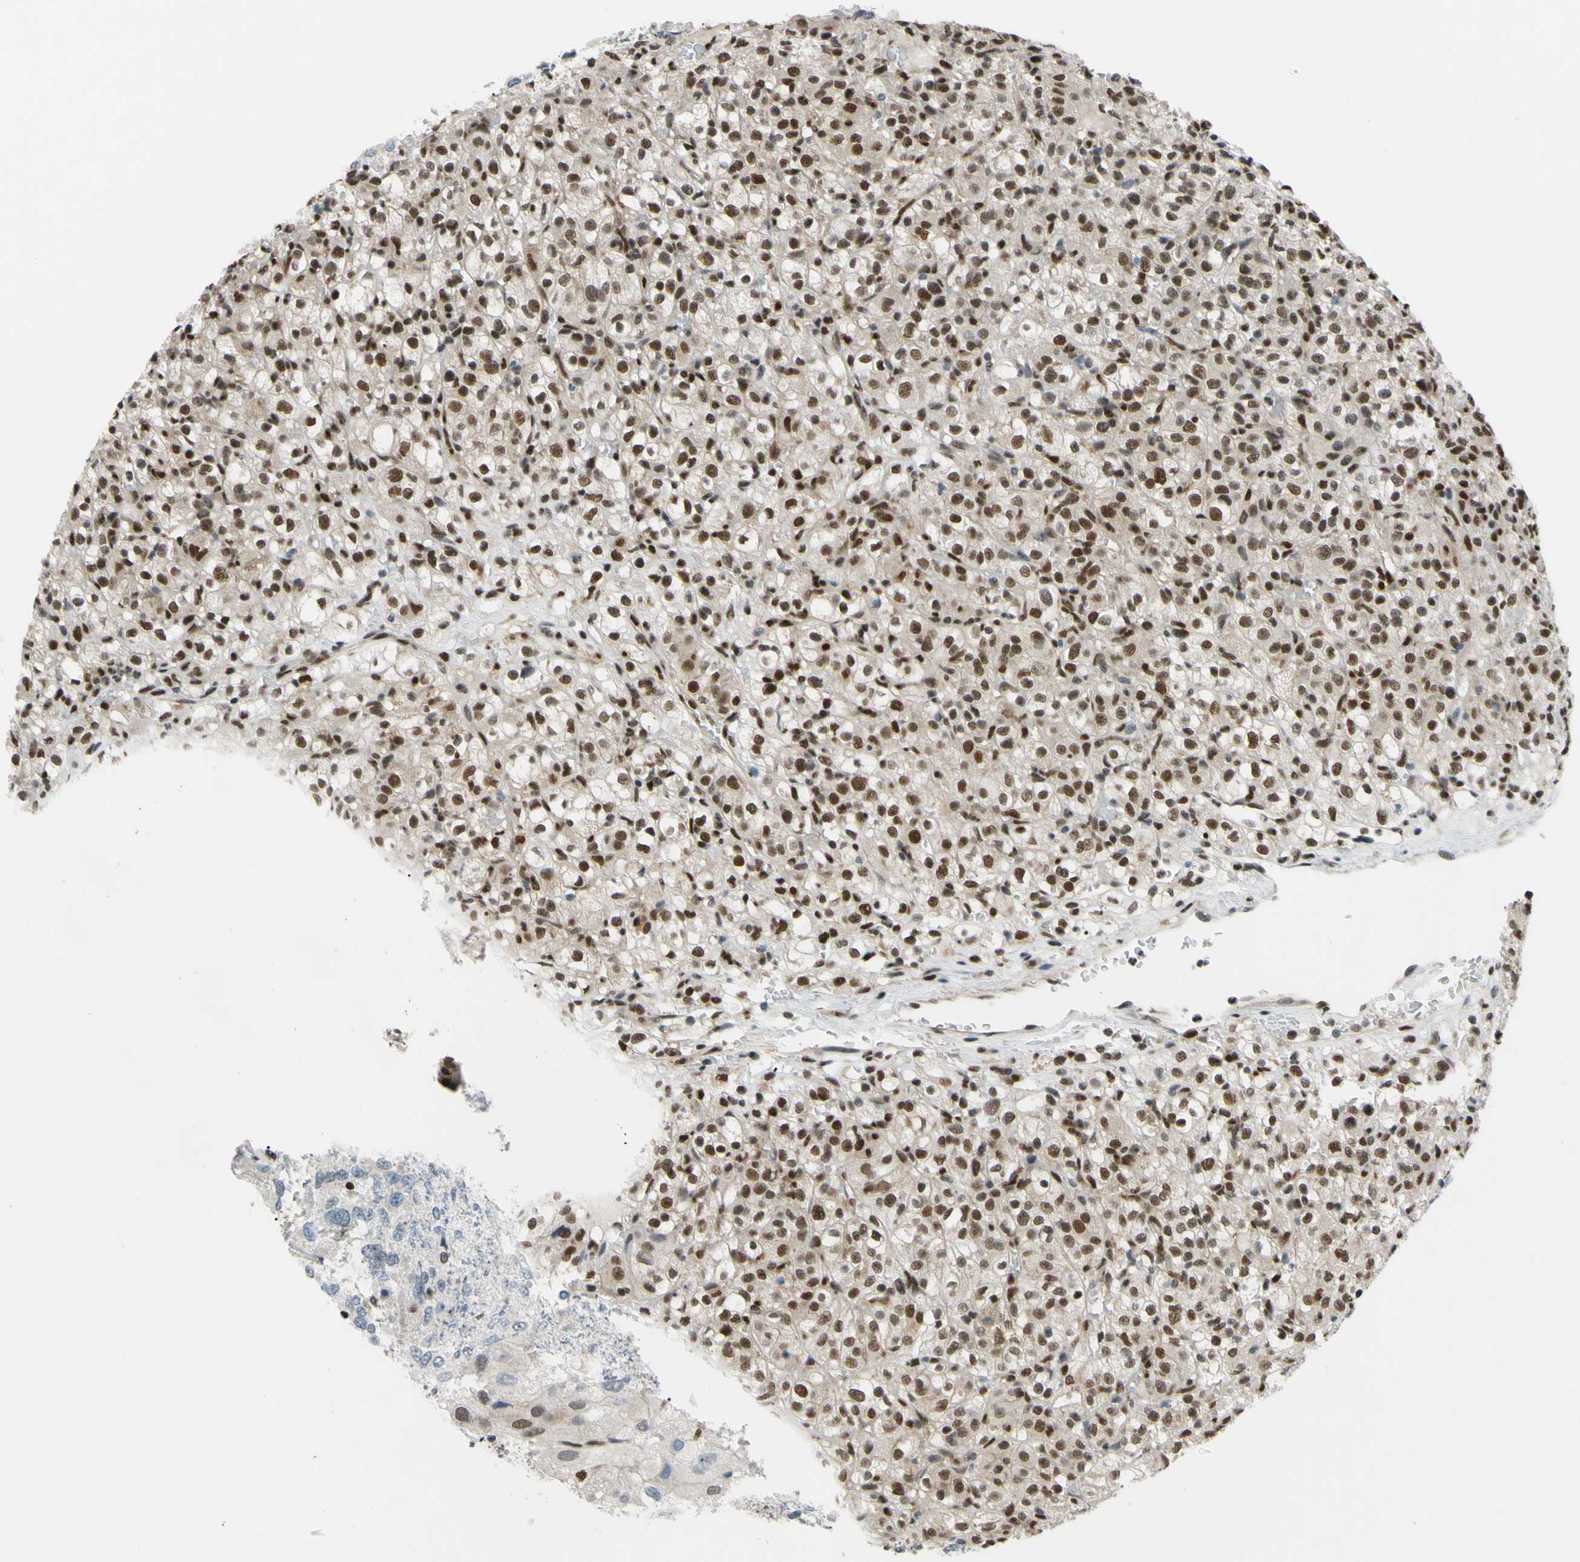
{"staining": {"intensity": "moderate", "quantity": ">75%", "location": "cytoplasmic/membranous,nuclear"}, "tissue": "renal cancer", "cell_type": "Tumor cells", "image_type": "cancer", "snomed": [{"axis": "morphology", "description": "Normal tissue, NOS"}, {"axis": "morphology", "description": "Adenocarcinoma, NOS"}, {"axis": "topography", "description": "Kidney"}], "caption": "Tumor cells display medium levels of moderate cytoplasmic/membranous and nuclear staining in about >75% of cells in renal cancer (adenocarcinoma).", "gene": "FKBP5", "patient": {"sex": "female", "age": 72}}